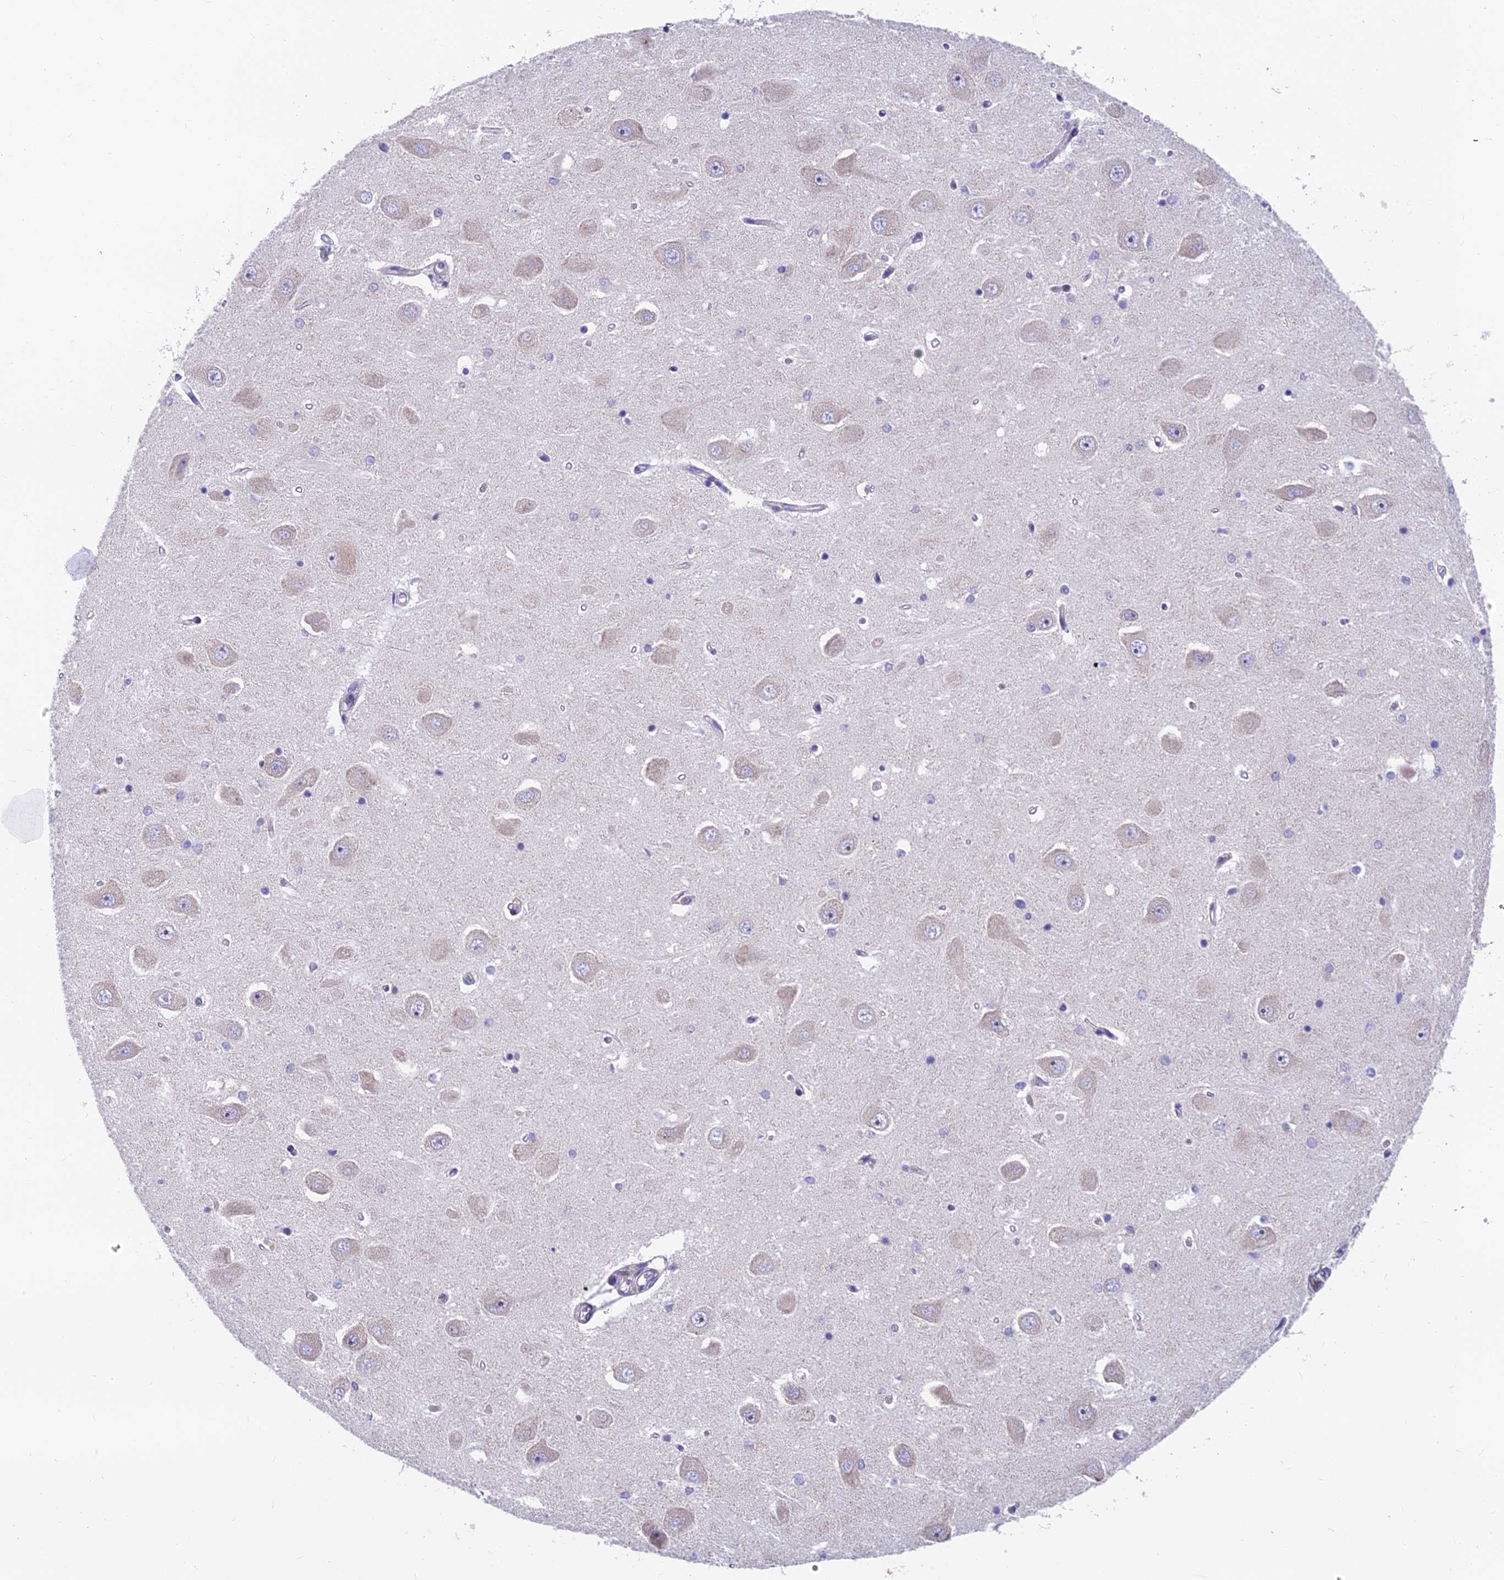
{"staining": {"intensity": "negative", "quantity": "none", "location": "none"}, "tissue": "hippocampus", "cell_type": "Glial cells", "image_type": "normal", "snomed": [{"axis": "morphology", "description": "Normal tissue, NOS"}, {"axis": "topography", "description": "Hippocampus"}], "caption": "The immunohistochemistry micrograph has no significant positivity in glial cells of hippocampus.", "gene": "MVB12A", "patient": {"sex": "male", "age": 45}}